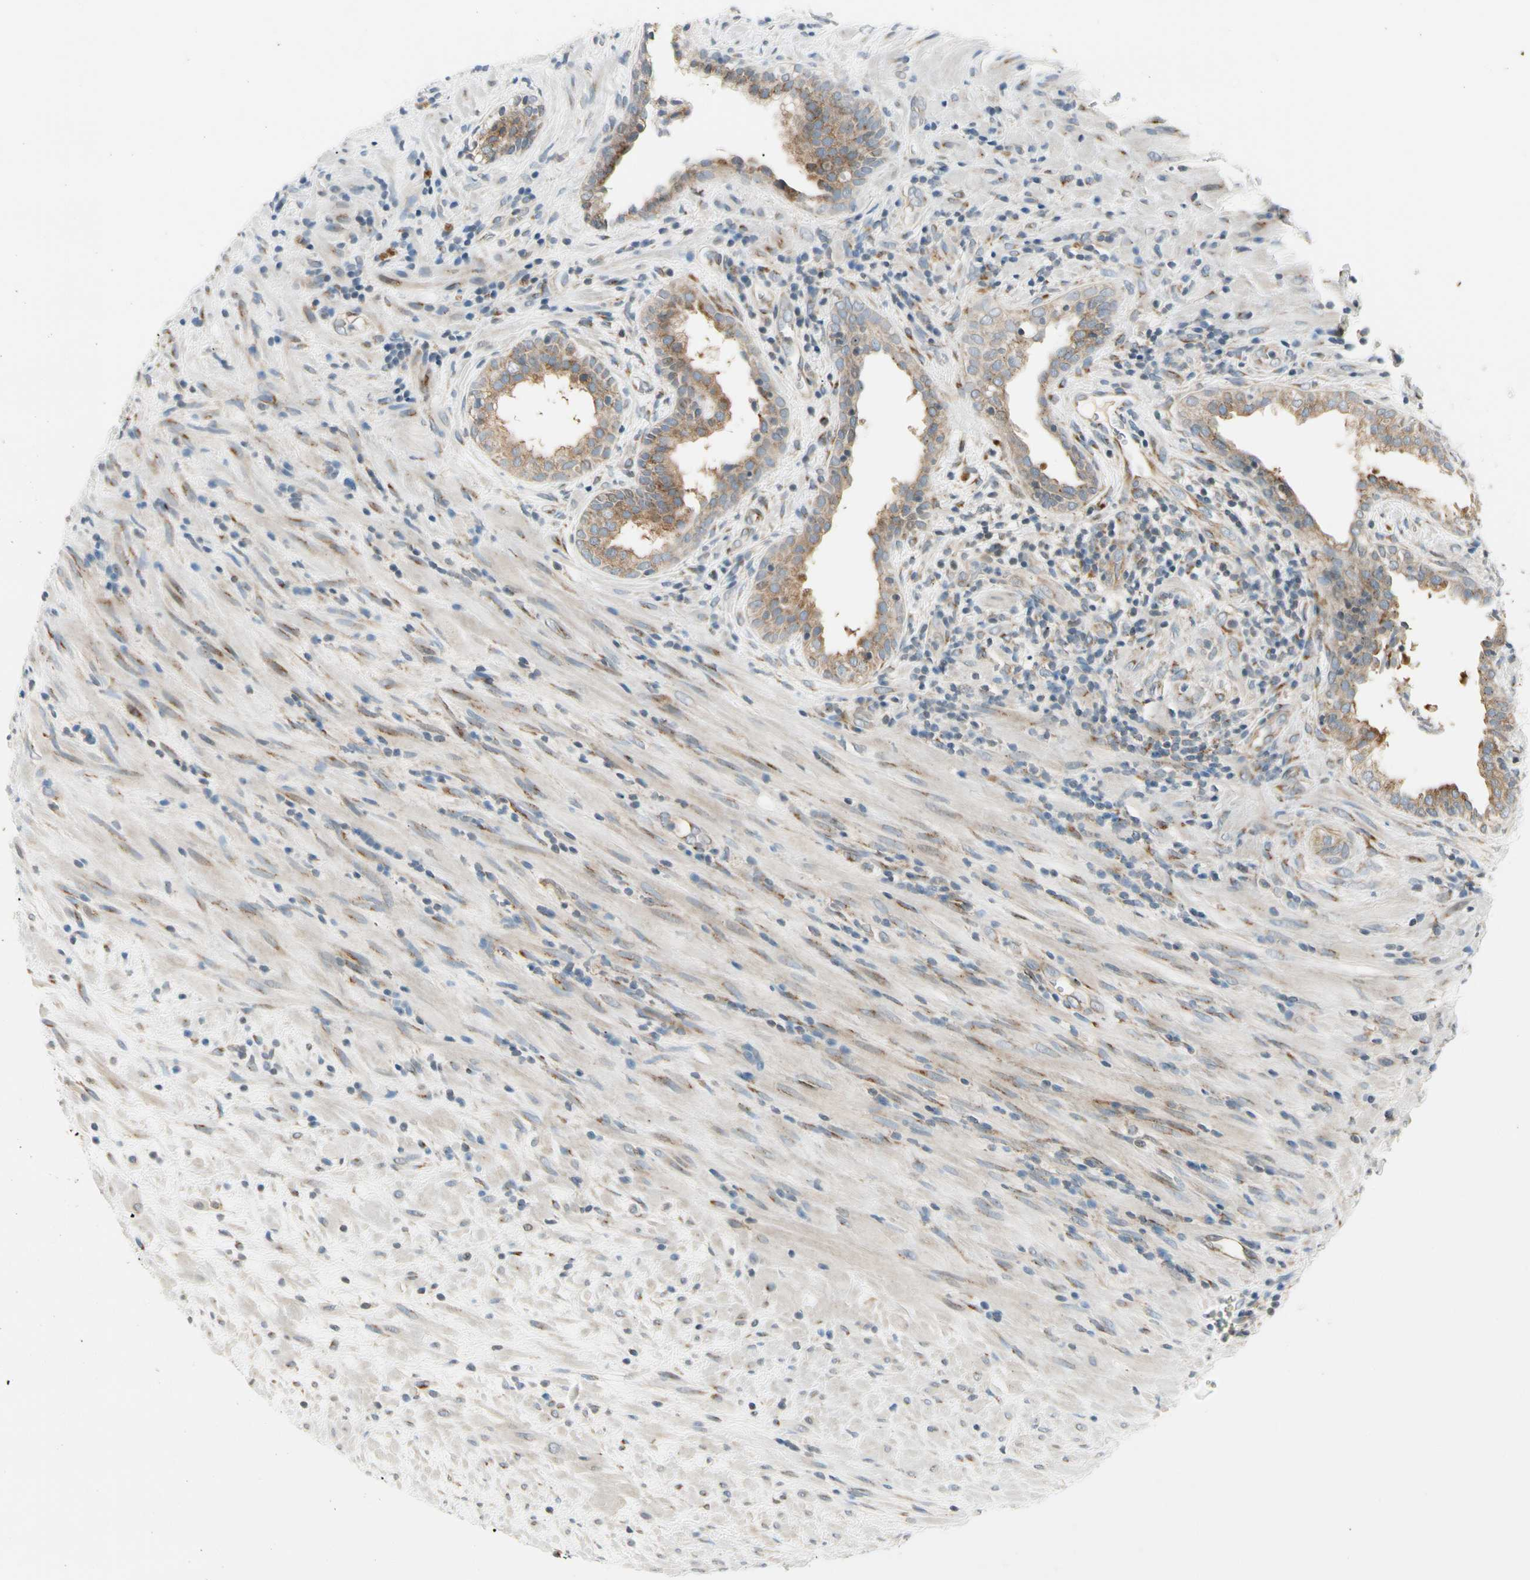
{"staining": {"intensity": "moderate", "quantity": ">75%", "location": "cytoplasmic/membranous"}, "tissue": "prostate", "cell_type": "Glandular cells", "image_type": "normal", "snomed": [{"axis": "morphology", "description": "Normal tissue, NOS"}, {"axis": "topography", "description": "Prostate"}], "caption": "Human prostate stained with a brown dye exhibits moderate cytoplasmic/membranous positive positivity in approximately >75% of glandular cells.", "gene": "MANSC1", "patient": {"sex": "male", "age": 76}}